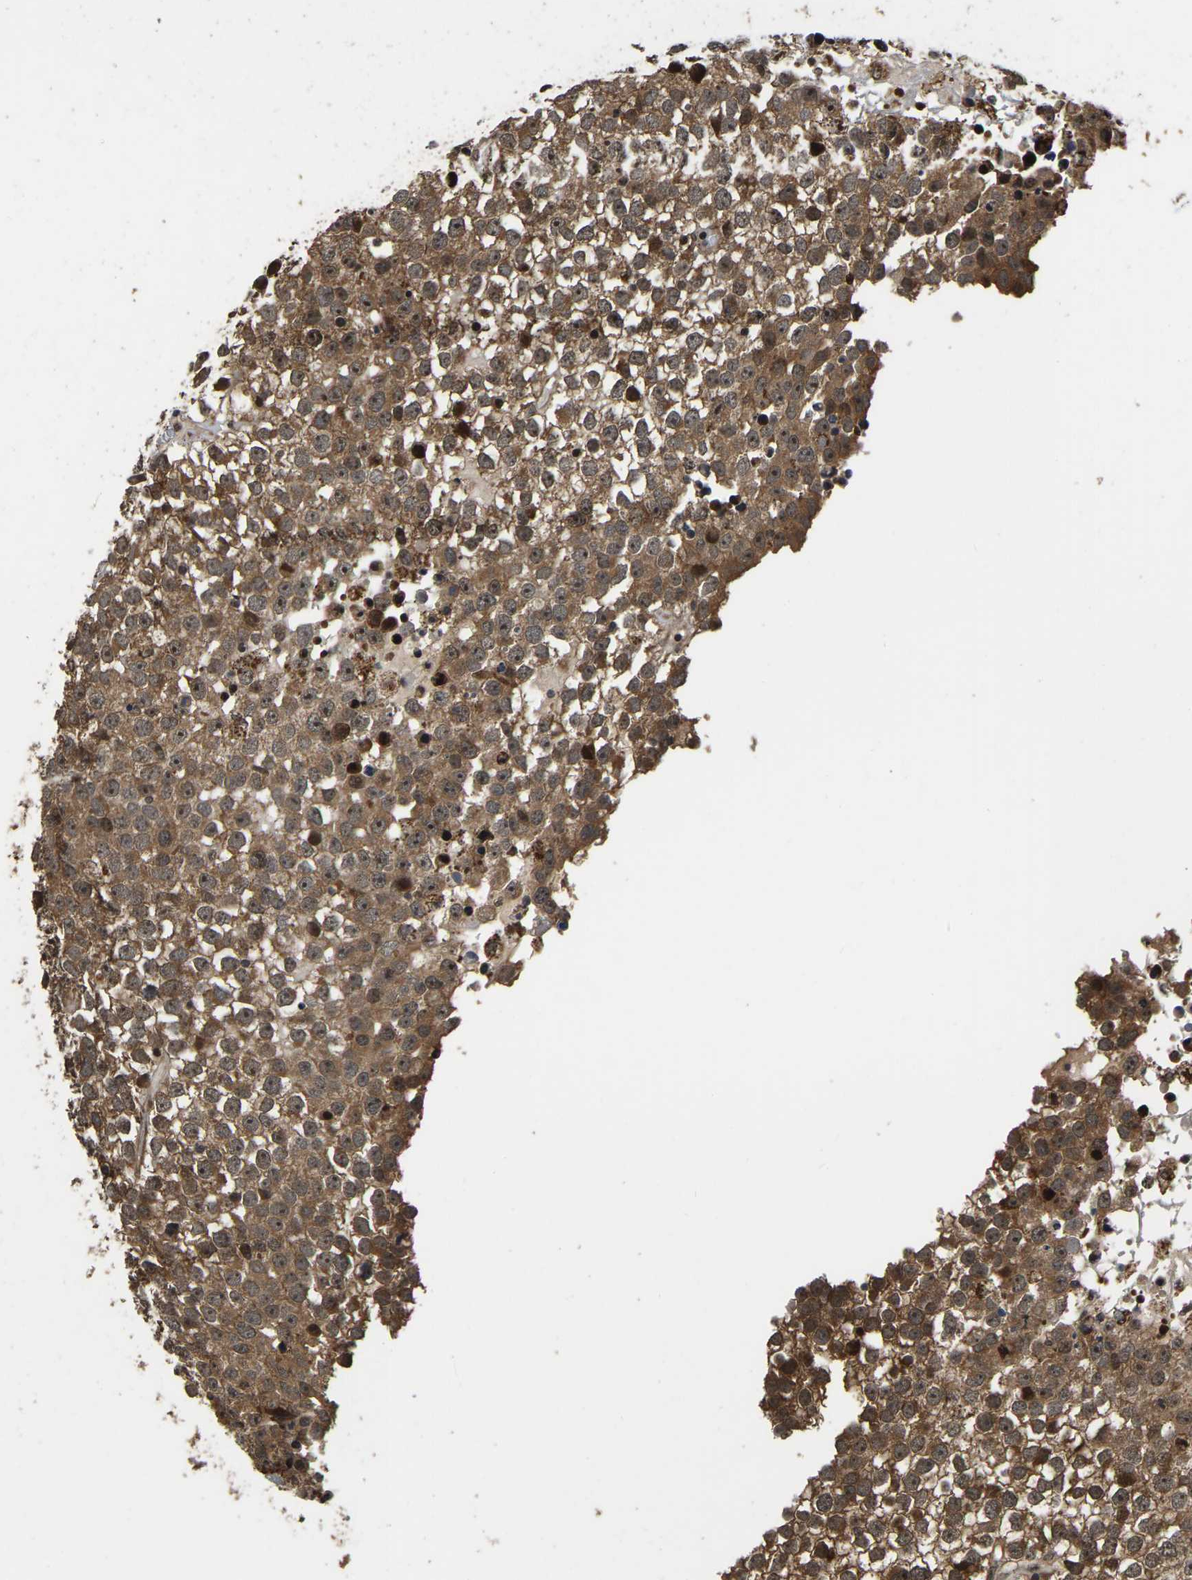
{"staining": {"intensity": "moderate", "quantity": ">75%", "location": "cytoplasmic/membranous,nuclear"}, "tissue": "testis cancer", "cell_type": "Tumor cells", "image_type": "cancer", "snomed": [{"axis": "morphology", "description": "Seminoma, NOS"}, {"axis": "topography", "description": "Testis"}], "caption": "Human seminoma (testis) stained for a protein (brown) demonstrates moderate cytoplasmic/membranous and nuclear positive positivity in about >75% of tumor cells.", "gene": "CIAO1", "patient": {"sex": "male", "age": 65}}